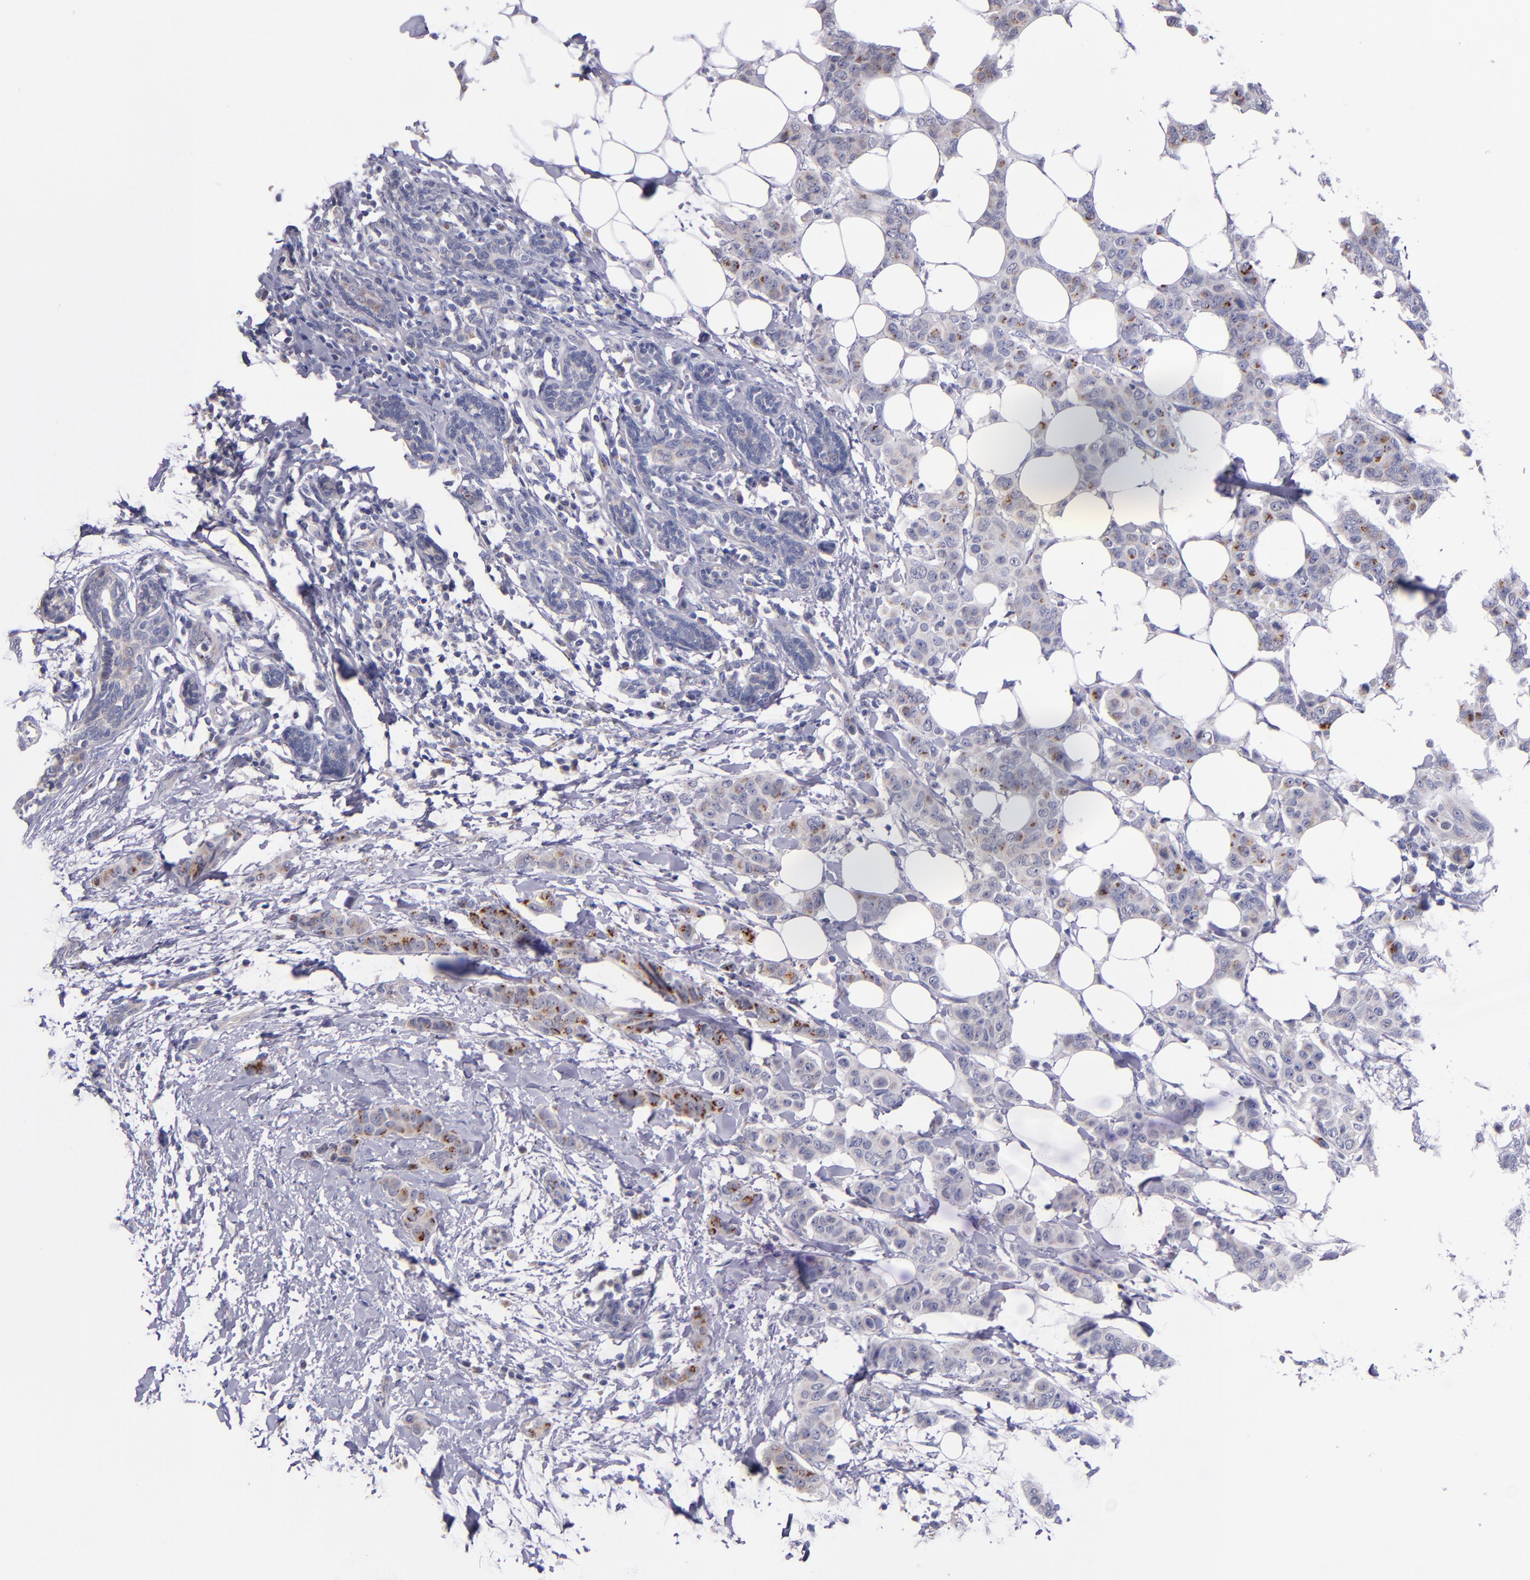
{"staining": {"intensity": "strong", "quantity": ">75%", "location": "cytoplasmic/membranous"}, "tissue": "breast cancer", "cell_type": "Tumor cells", "image_type": "cancer", "snomed": [{"axis": "morphology", "description": "Duct carcinoma"}, {"axis": "topography", "description": "Breast"}], "caption": "Immunohistochemical staining of human breast cancer (infiltrating ductal carcinoma) shows high levels of strong cytoplasmic/membranous protein expression in about >75% of tumor cells.", "gene": "RAB41", "patient": {"sex": "female", "age": 40}}